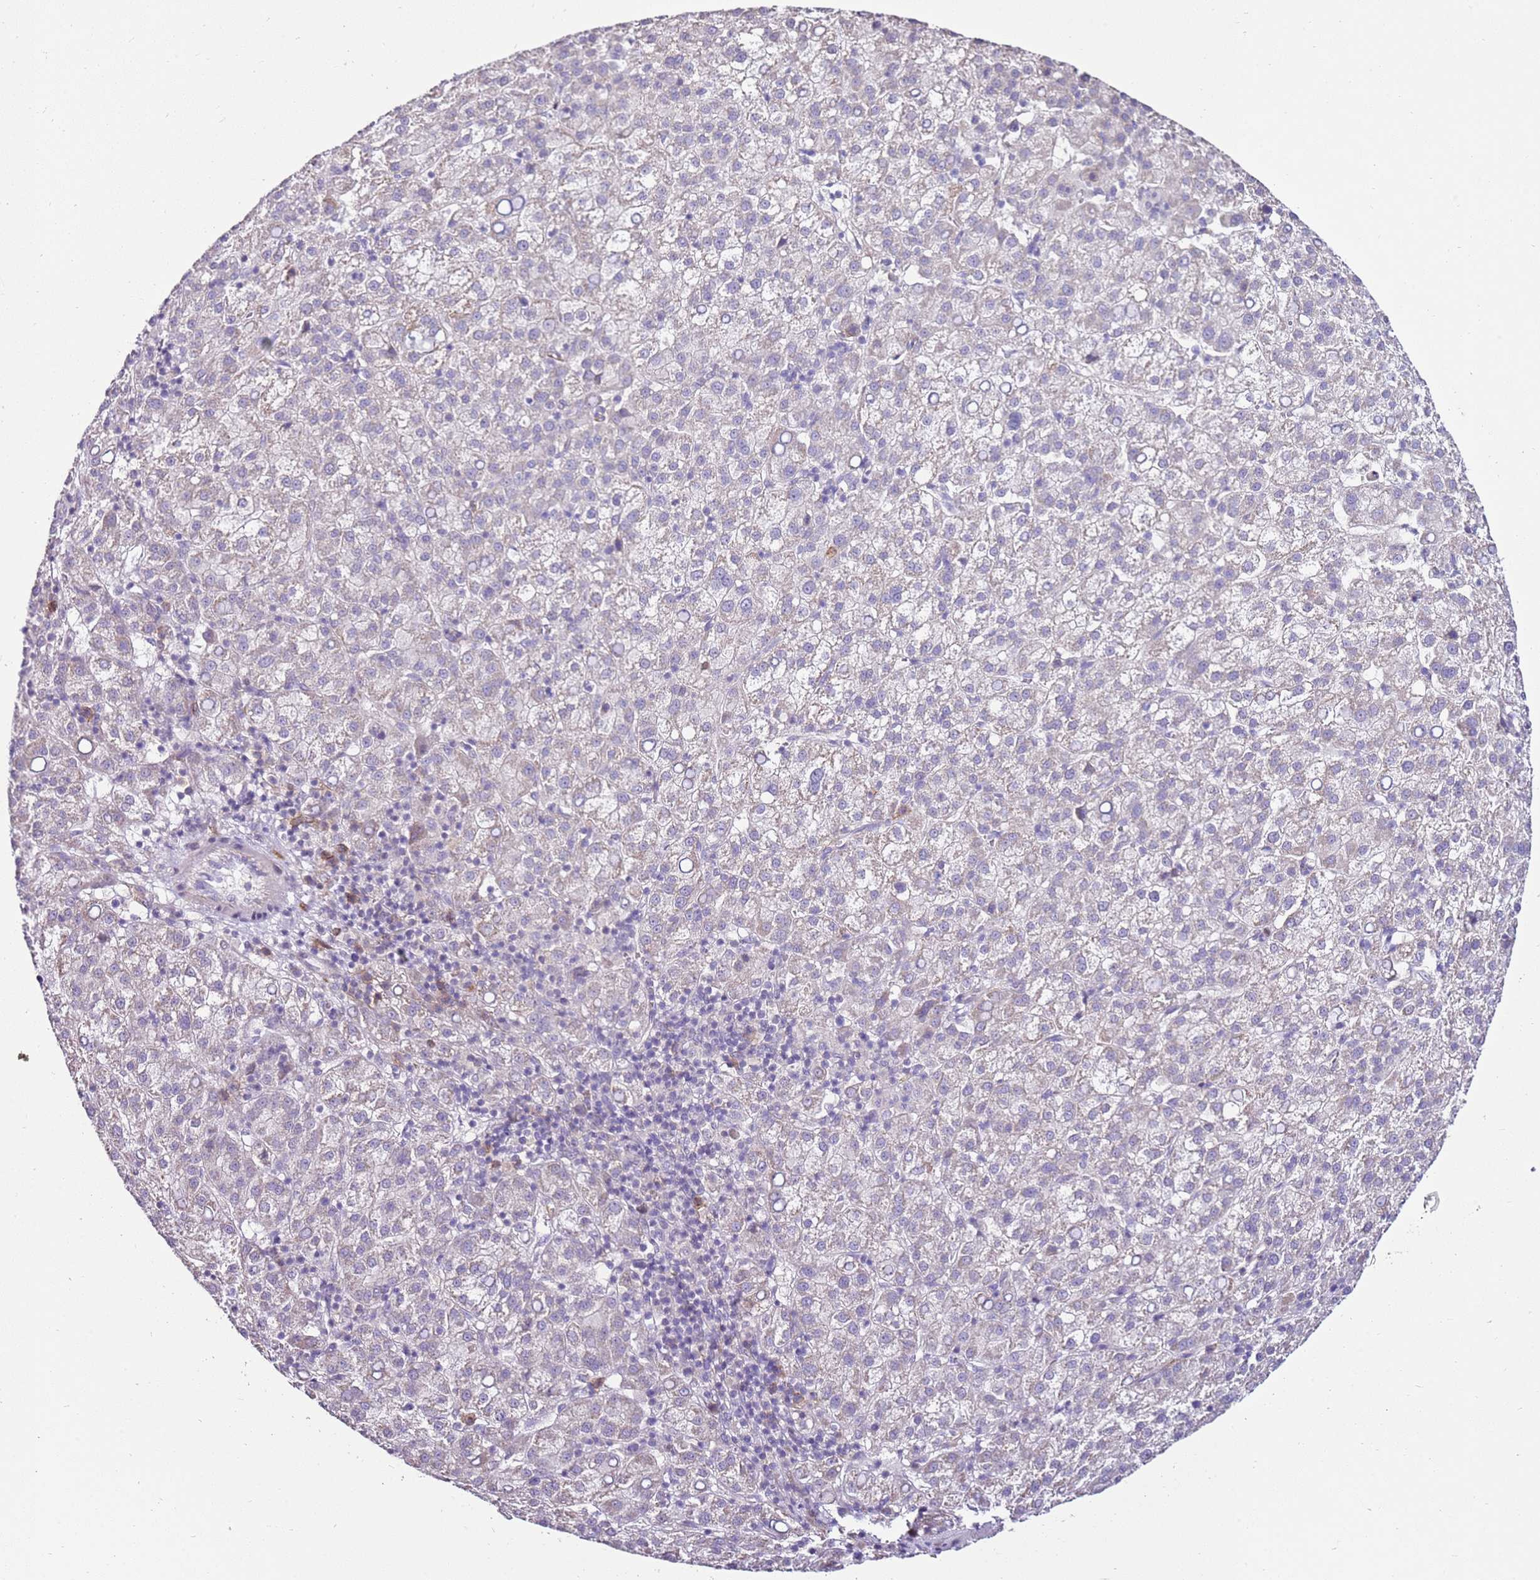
{"staining": {"intensity": "negative", "quantity": "none", "location": "none"}, "tissue": "liver cancer", "cell_type": "Tumor cells", "image_type": "cancer", "snomed": [{"axis": "morphology", "description": "Carcinoma, Hepatocellular, NOS"}, {"axis": "topography", "description": "Liver"}], "caption": "The image demonstrates no significant expression in tumor cells of liver hepatocellular carcinoma. (IHC, brightfield microscopy, high magnification).", "gene": "SLC38A5", "patient": {"sex": "female", "age": 58}}